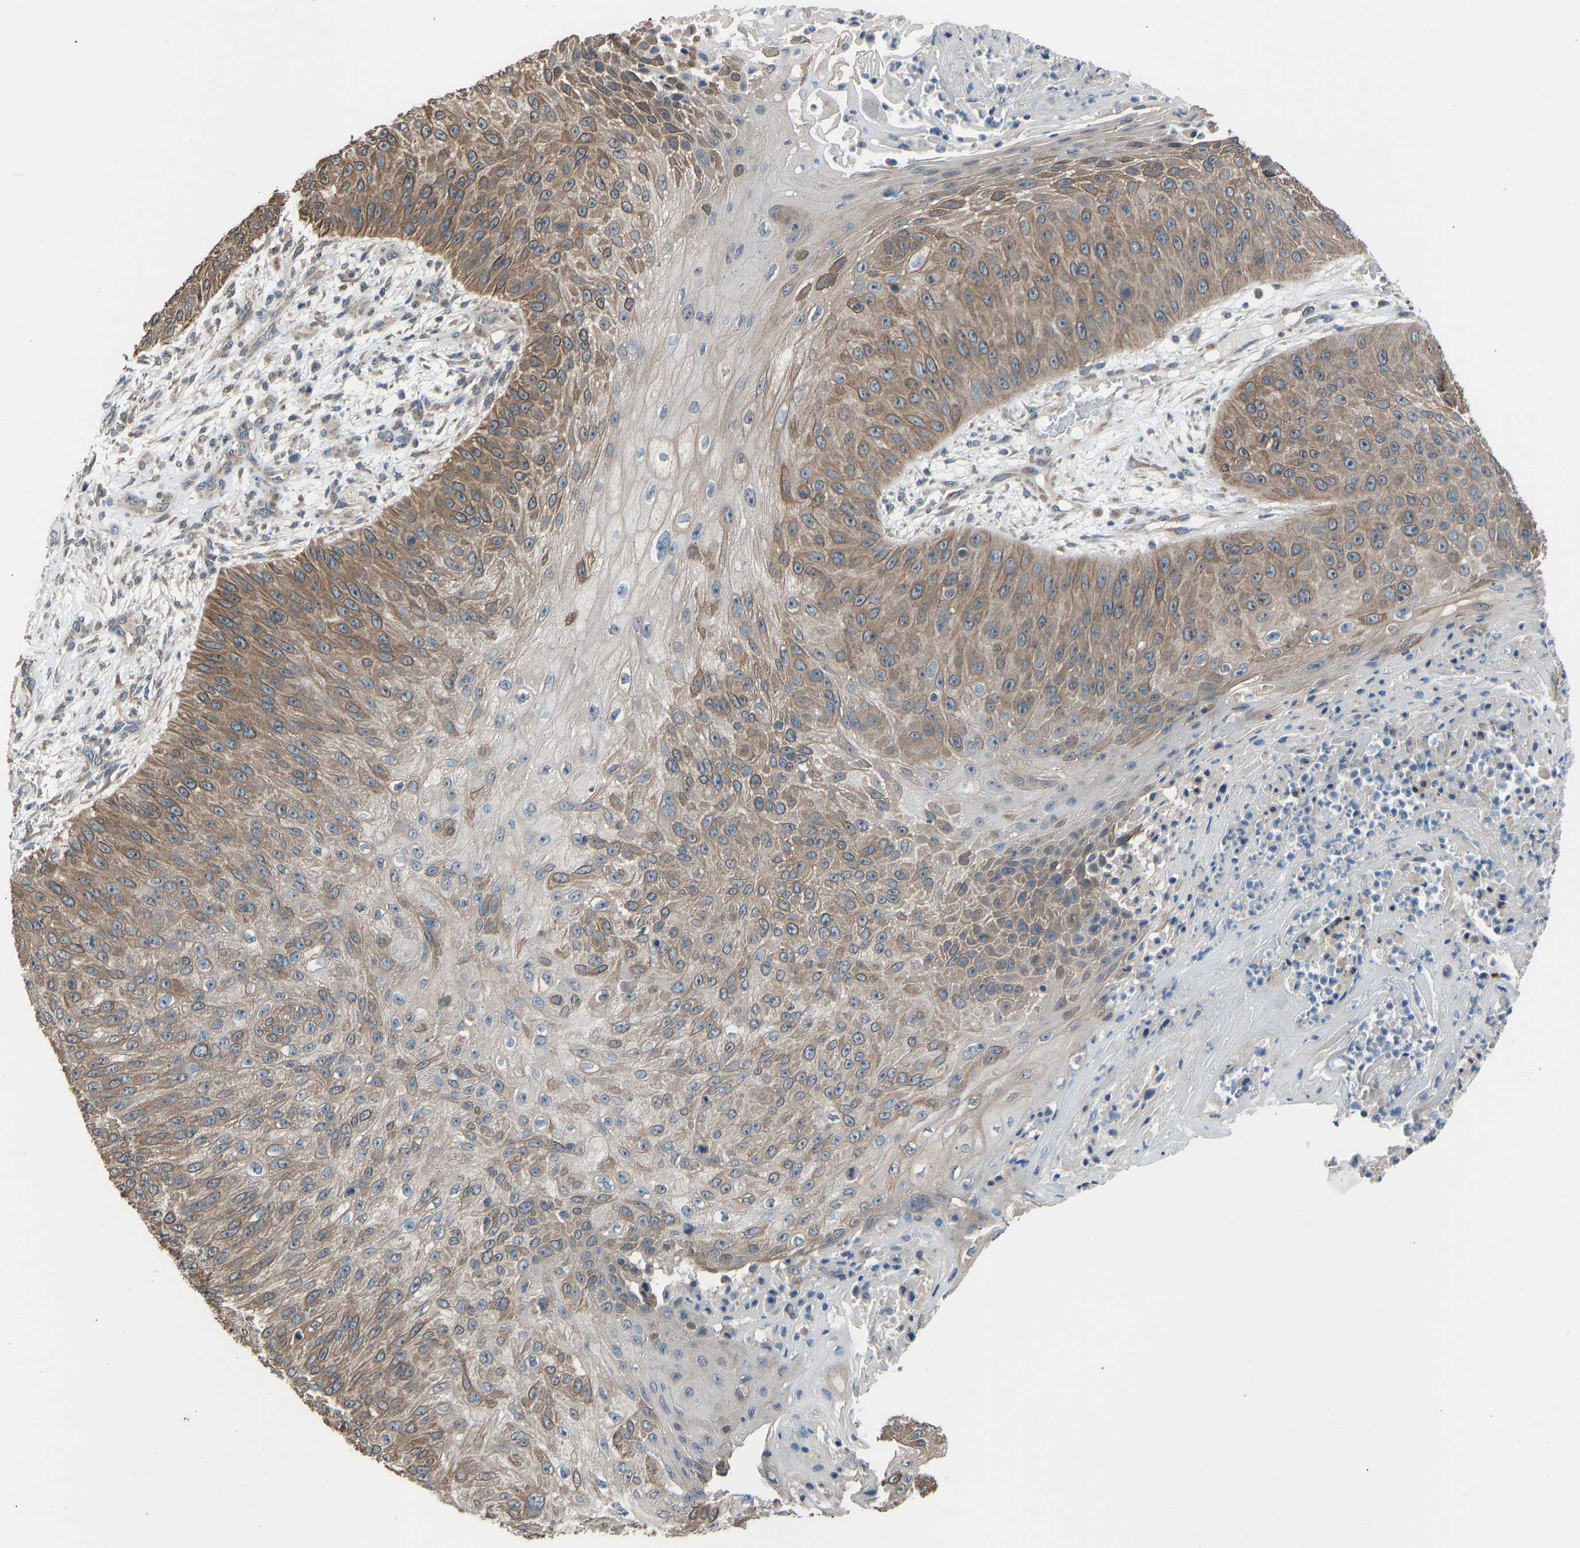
{"staining": {"intensity": "moderate", "quantity": ">75%", "location": "cytoplasmic/membranous"}, "tissue": "skin cancer", "cell_type": "Tumor cells", "image_type": "cancer", "snomed": [{"axis": "morphology", "description": "Squamous cell carcinoma, NOS"}, {"axis": "topography", "description": "Skin"}], "caption": "A brown stain highlights moderate cytoplasmic/membranous staining of a protein in human skin squamous cell carcinoma tumor cells. (DAB (3,3'-diaminobenzidine) IHC, brown staining for protein, blue staining for nuclei).", "gene": "SLC43A1", "patient": {"sex": "female", "age": 80}}